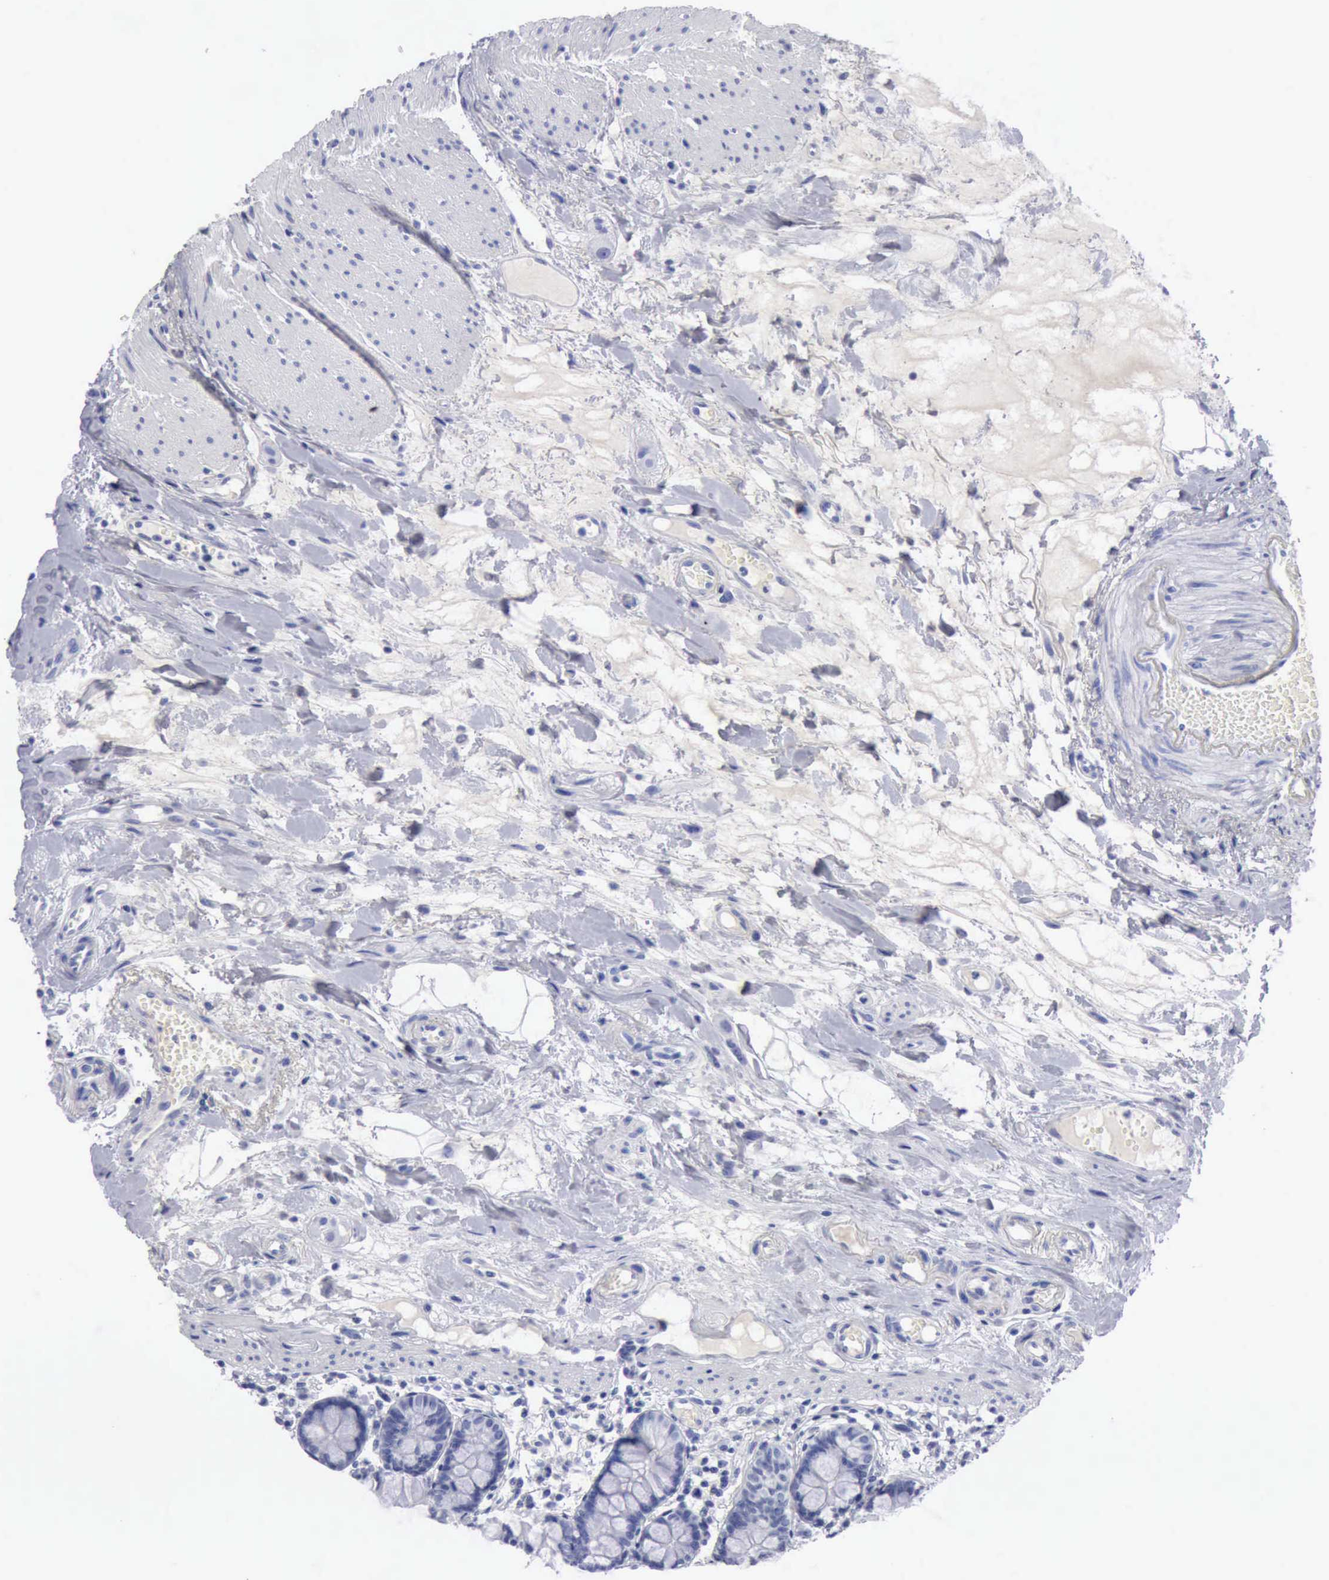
{"staining": {"intensity": "negative", "quantity": "none", "location": "none"}, "tissue": "small intestine", "cell_type": "Glandular cells", "image_type": "normal", "snomed": [{"axis": "morphology", "description": "Normal tissue, NOS"}, {"axis": "topography", "description": "Small intestine"}], "caption": "Immunohistochemistry (IHC) micrograph of benign human small intestine stained for a protein (brown), which exhibits no expression in glandular cells.", "gene": "CYP19A1", "patient": {"sex": "female", "age": 51}}